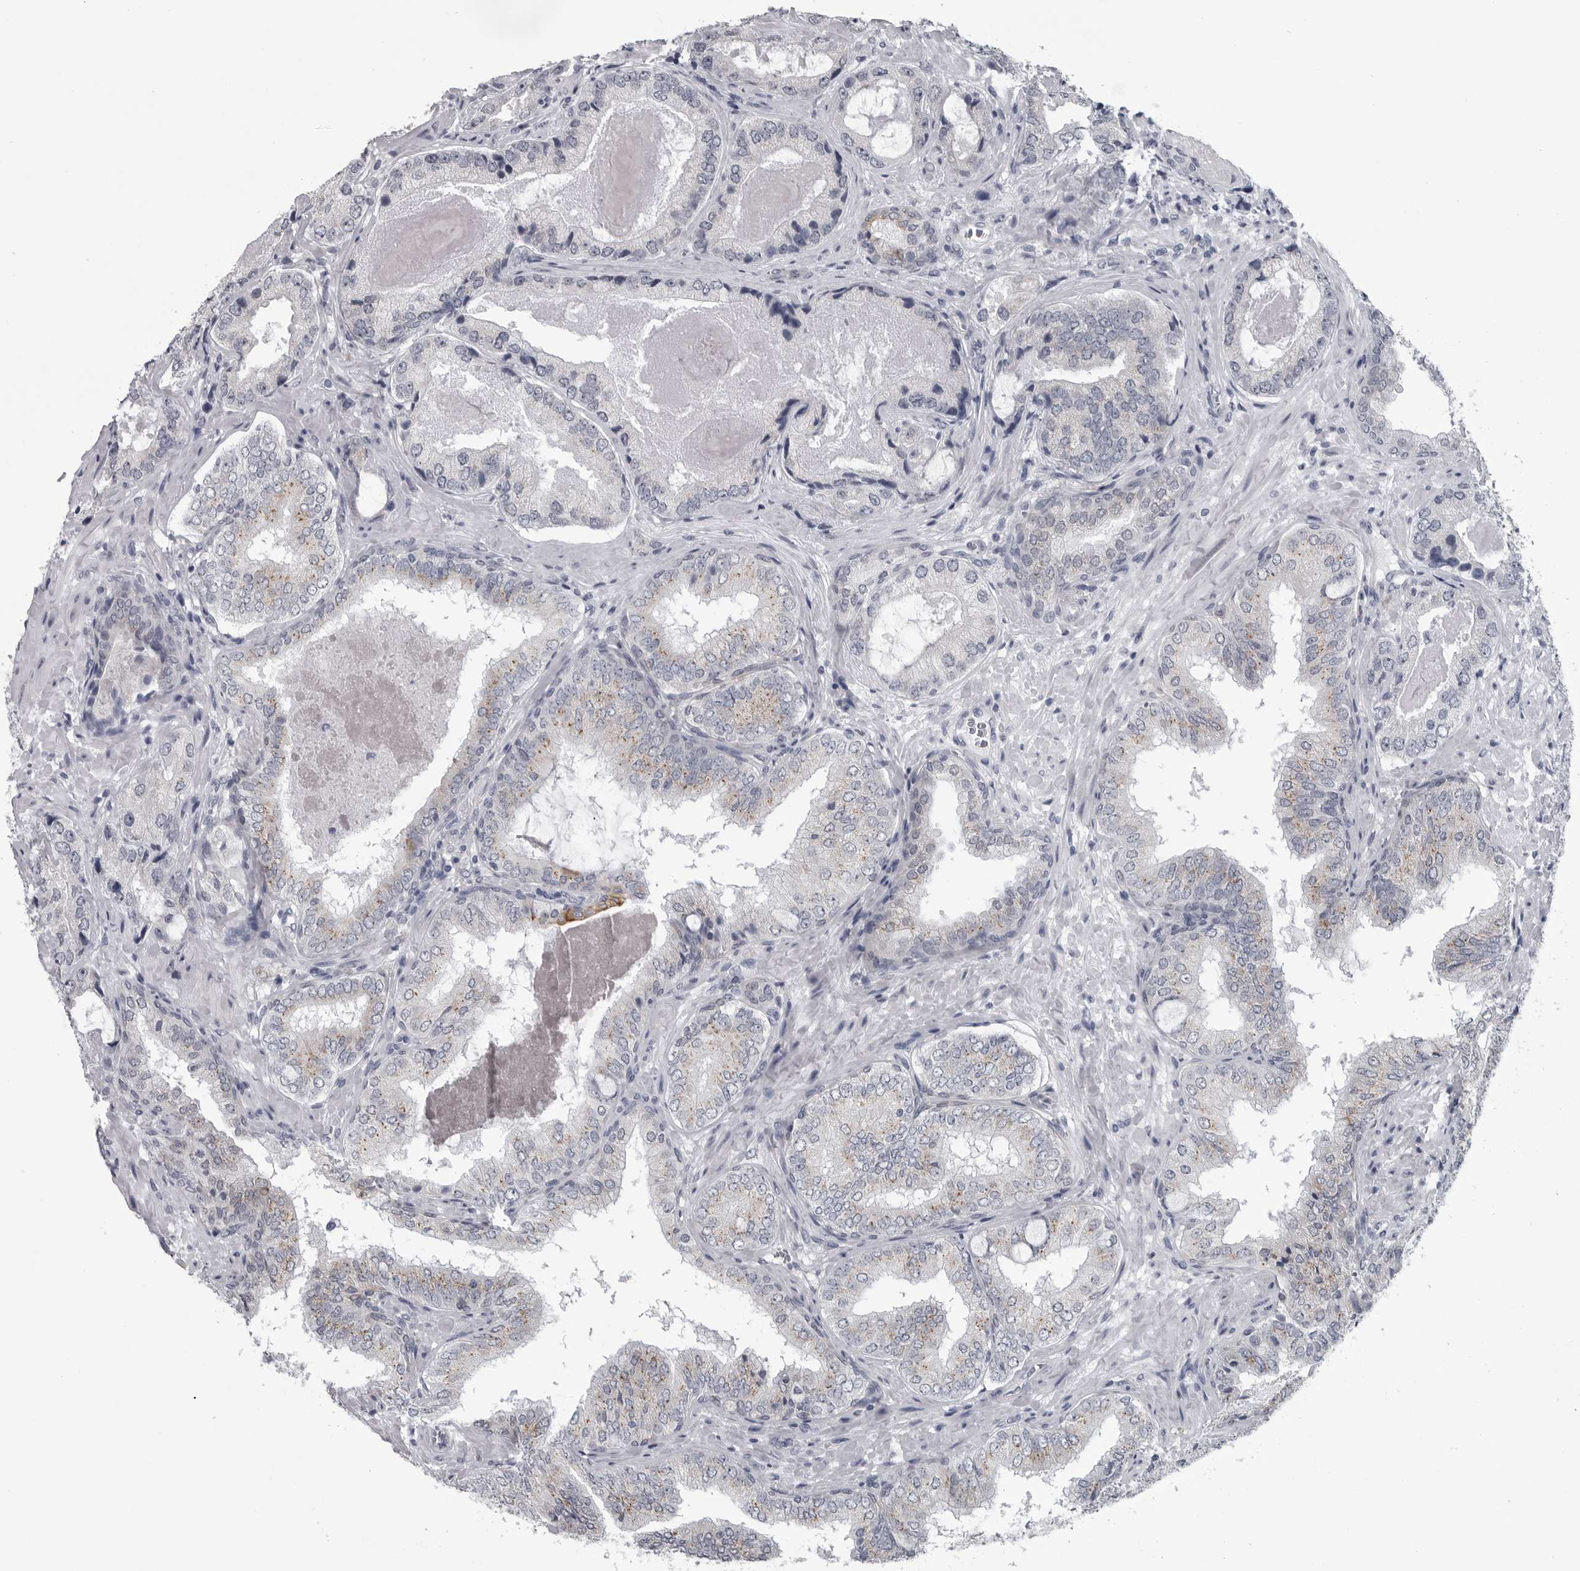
{"staining": {"intensity": "negative", "quantity": "none", "location": "none"}, "tissue": "prostate cancer", "cell_type": "Tumor cells", "image_type": "cancer", "snomed": [{"axis": "morphology", "description": "Normal tissue, NOS"}, {"axis": "morphology", "description": "Adenocarcinoma, High grade"}, {"axis": "topography", "description": "Prostate"}, {"axis": "topography", "description": "Peripheral nerve tissue"}], "caption": "Prostate high-grade adenocarcinoma stained for a protein using immunohistochemistry (IHC) exhibits no staining tumor cells.", "gene": "MYOC", "patient": {"sex": "male", "age": 59}}